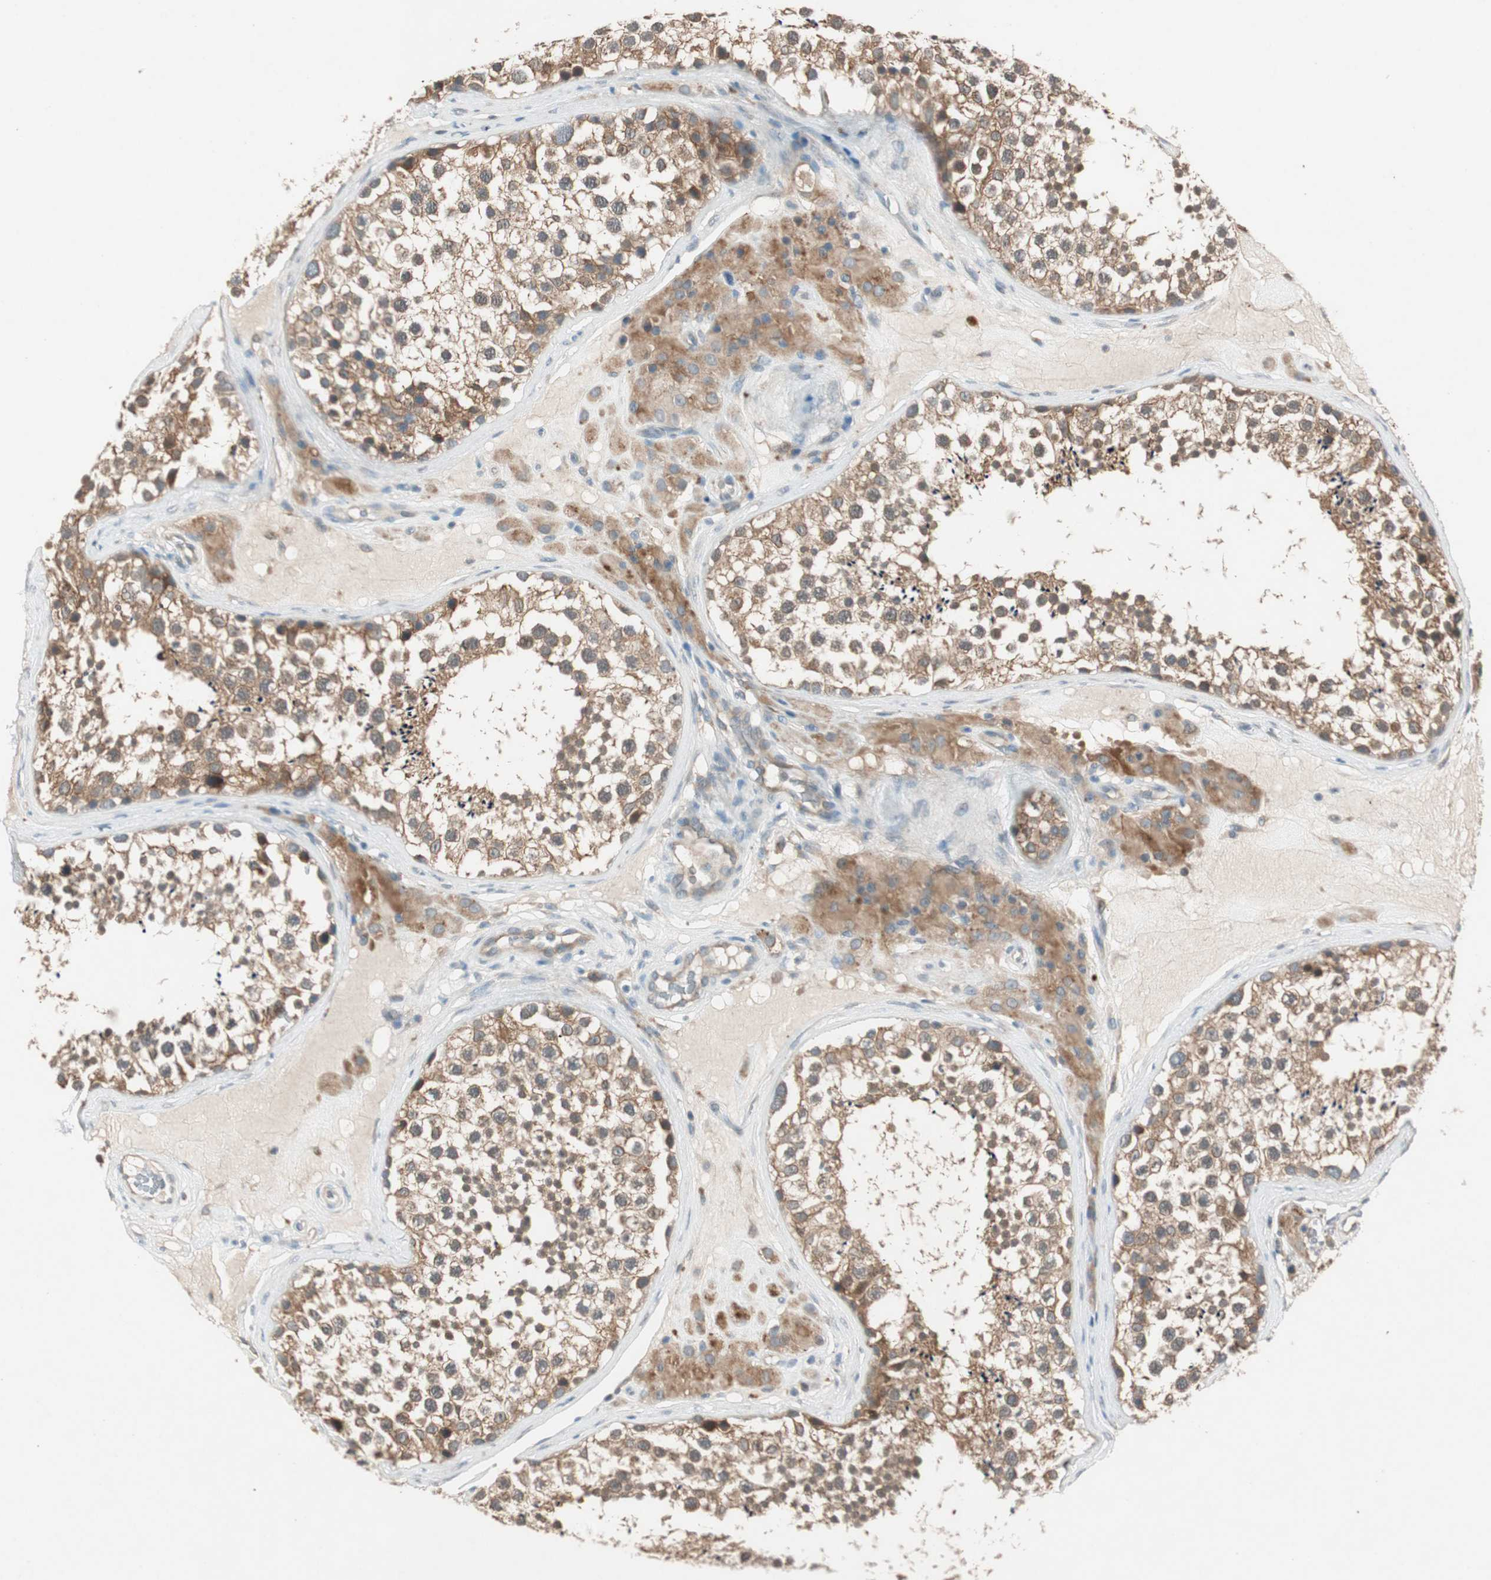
{"staining": {"intensity": "moderate", "quantity": ">75%", "location": "cytoplasmic/membranous"}, "tissue": "testis", "cell_type": "Cells in seminiferous ducts", "image_type": "normal", "snomed": [{"axis": "morphology", "description": "Normal tissue, NOS"}, {"axis": "topography", "description": "Testis"}], "caption": "IHC (DAB (3,3'-diaminobenzidine)) staining of benign human testis exhibits moderate cytoplasmic/membranous protein positivity in approximately >75% of cells in seminiferous ducts.", "gene": "NCLN", "patient": {"sex": "male", "age": 46}}